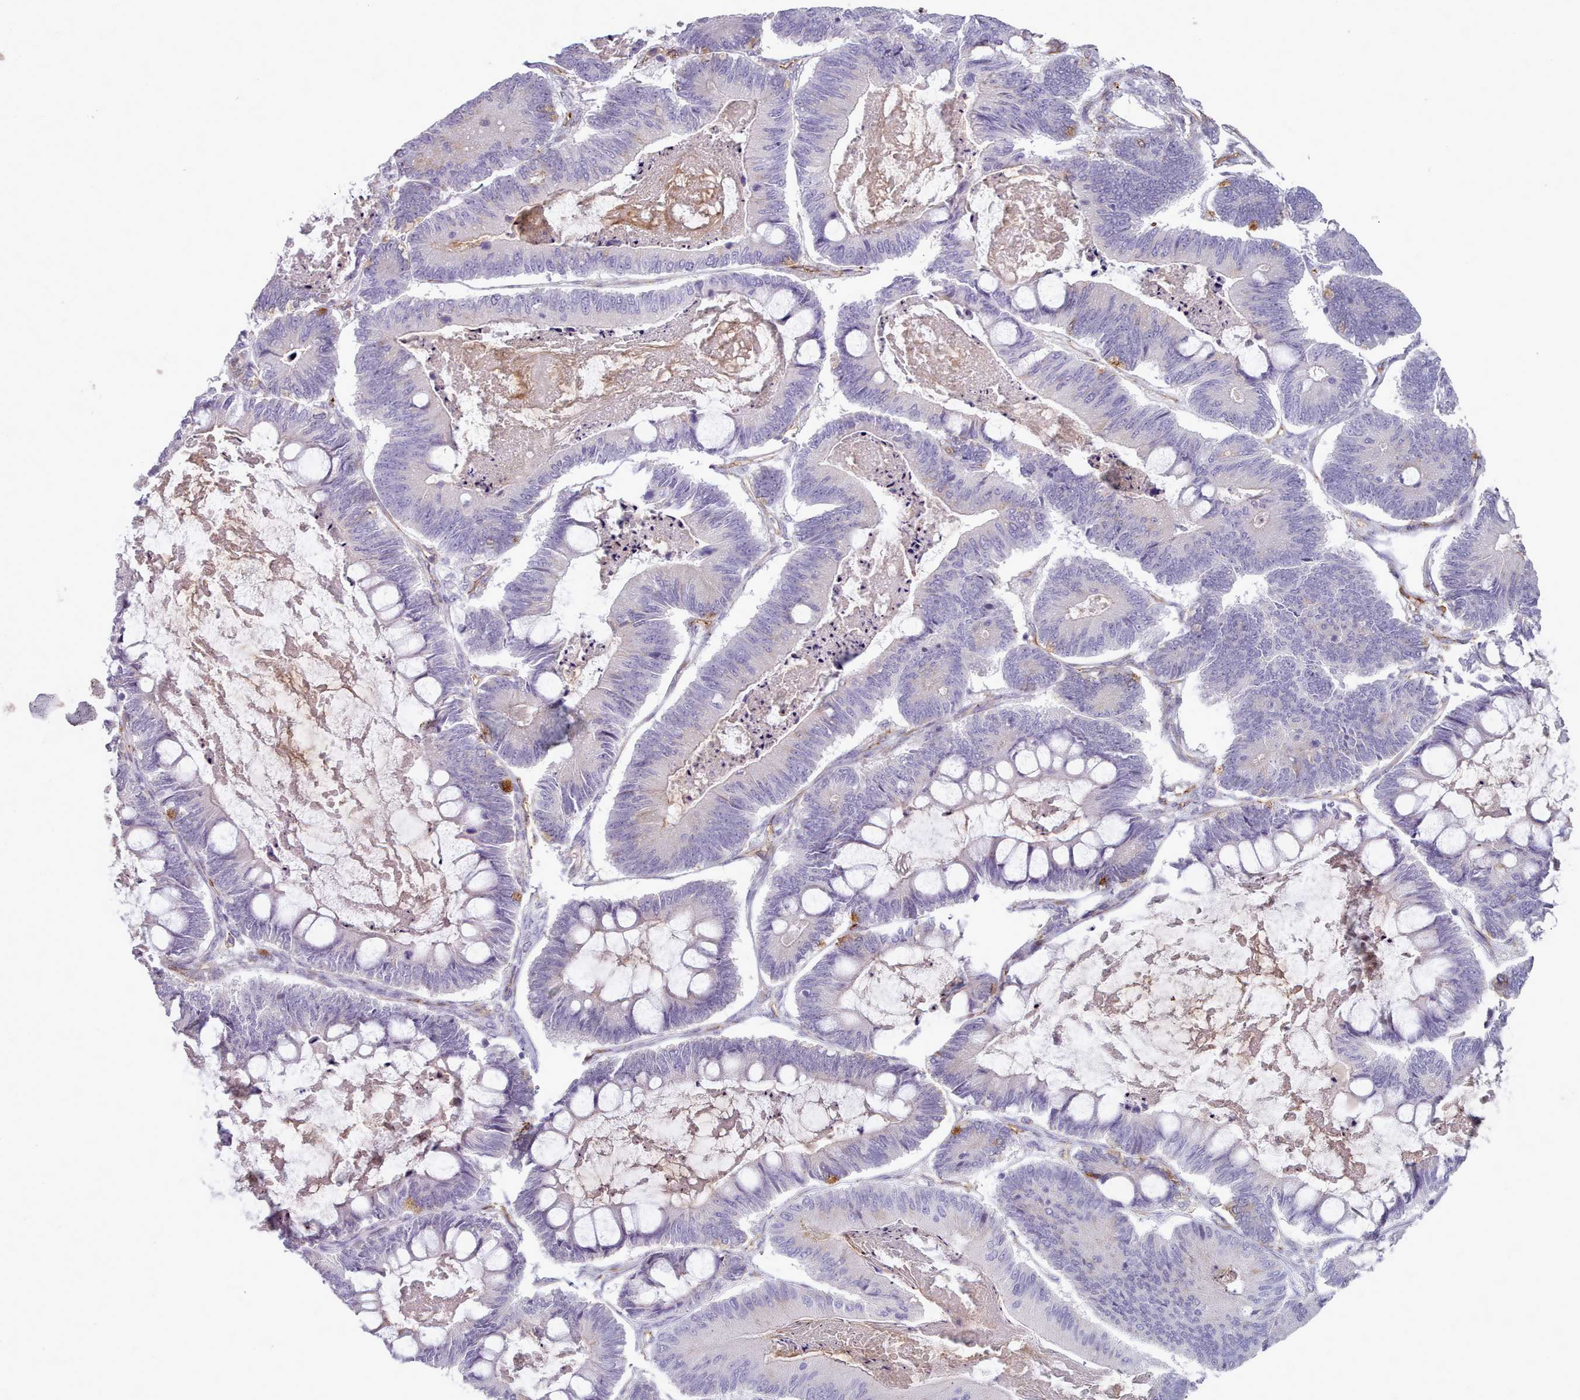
{"staining": {"intensity": "negative", "quantity": "none", "location": "none"}, "tissue": "ovarian cancer", "cell_type": "Tumor cells", "image_type": "cancer", "snomed": [{"axis": "morphology", "description": "Cystadenocarcinoma, mucinous, NOS"}, {"axis": "topography", "description": "Ovary"}], "caption": "Immunohistochemistry of human ovarian cancer displays no positivity in tumor cells. The staining was performed using DAB to visualize the protein expression in brown, while the nuclei were stained in blue with hematoxylin (Magnification: 20x).", "gene": "CD300LF", "patient": {"sex": "female", "age": 61}}